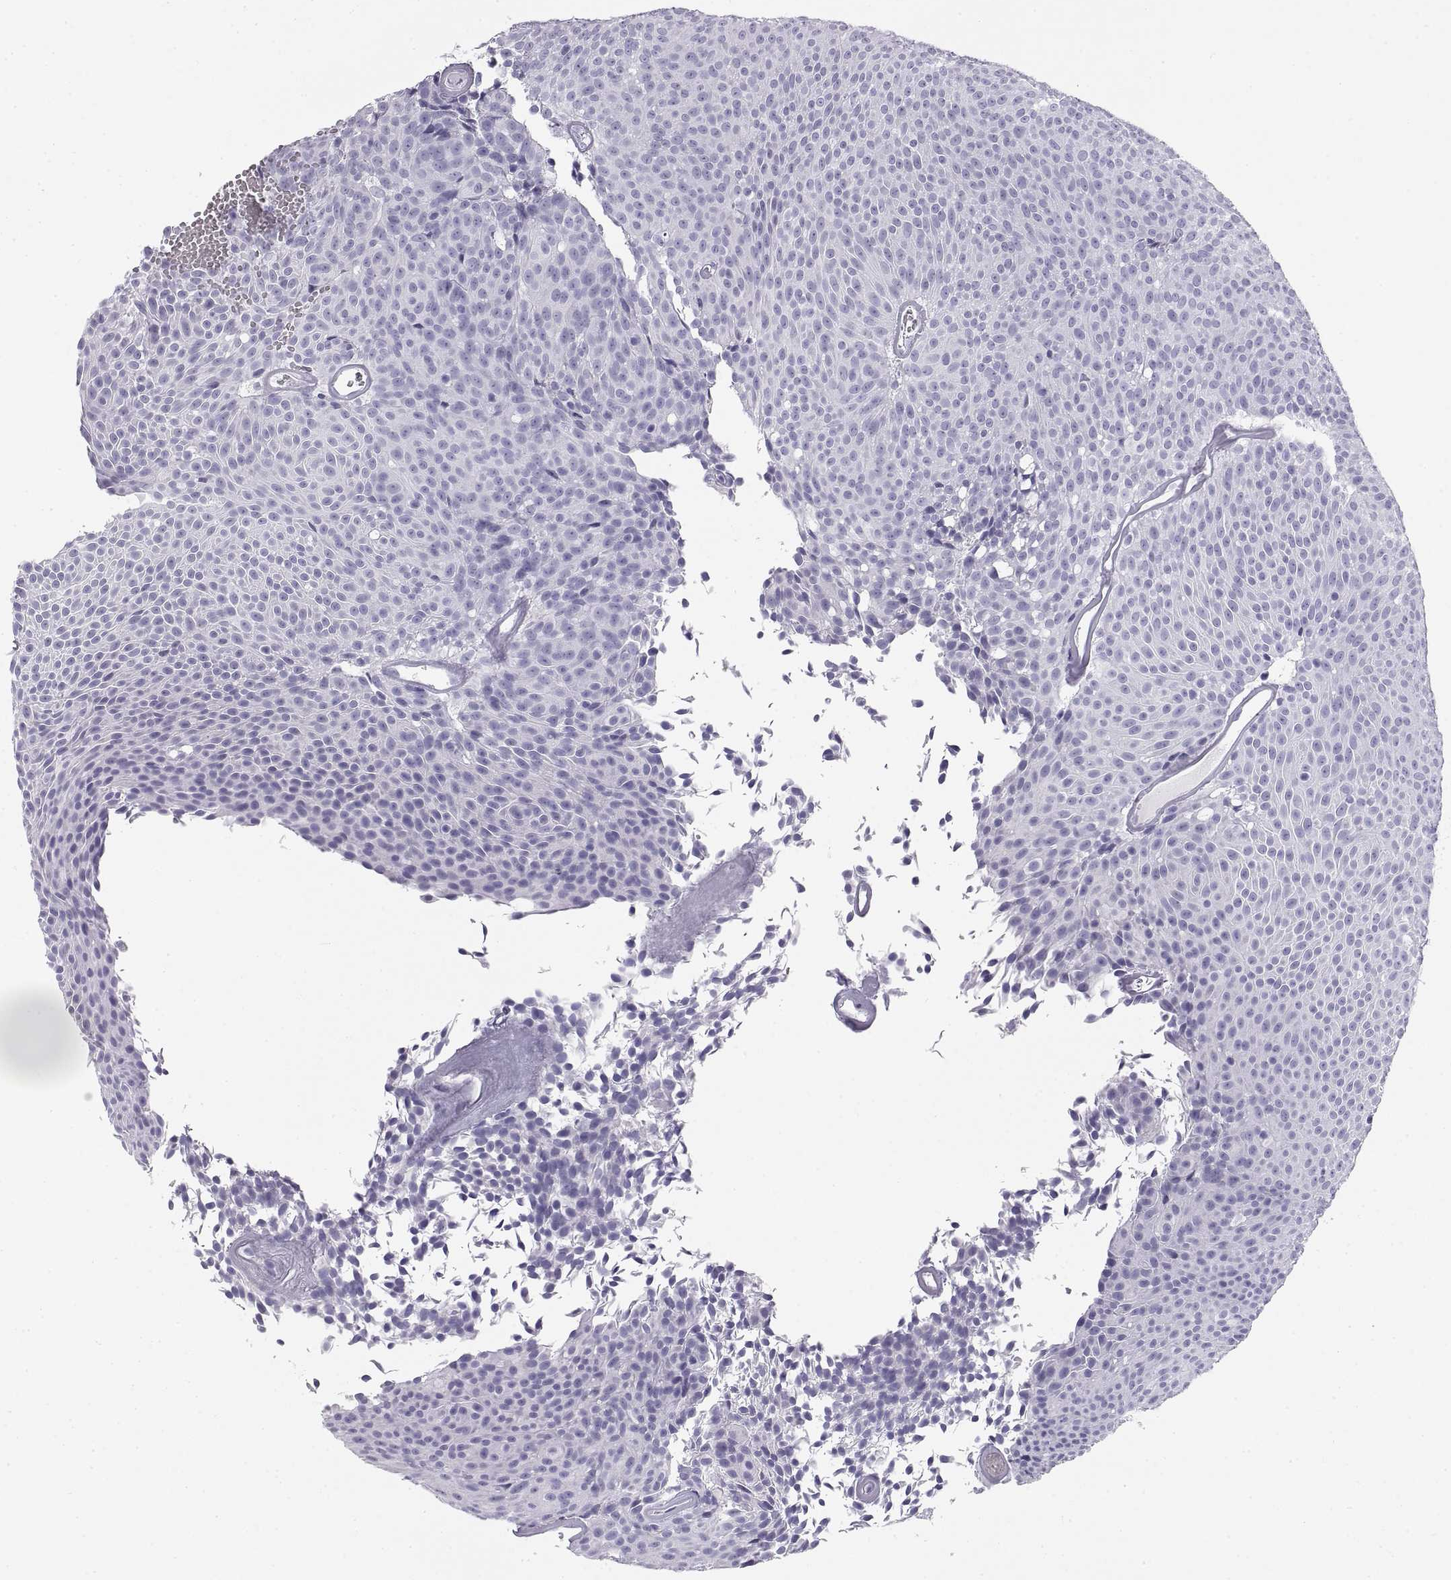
{"staining": {"intensity": "negative", "quantity": "none", "location": "none"}, "tissue": "urothelial cancer", "cell_type": "Tumor cells", "image_type": "cancer", "snomed": [{"axis": "morphology", "description": "Urothelial carcinoma, Low grade"}, {"axis": "topography", "description": "Urinary bladder"}], "caption": "Immunohistochemical staining of human urothelial cancer reveals no significant expression in tumor cells.", "gene": "RLBP1", "patient": {"sex": "male", "age": 77}}